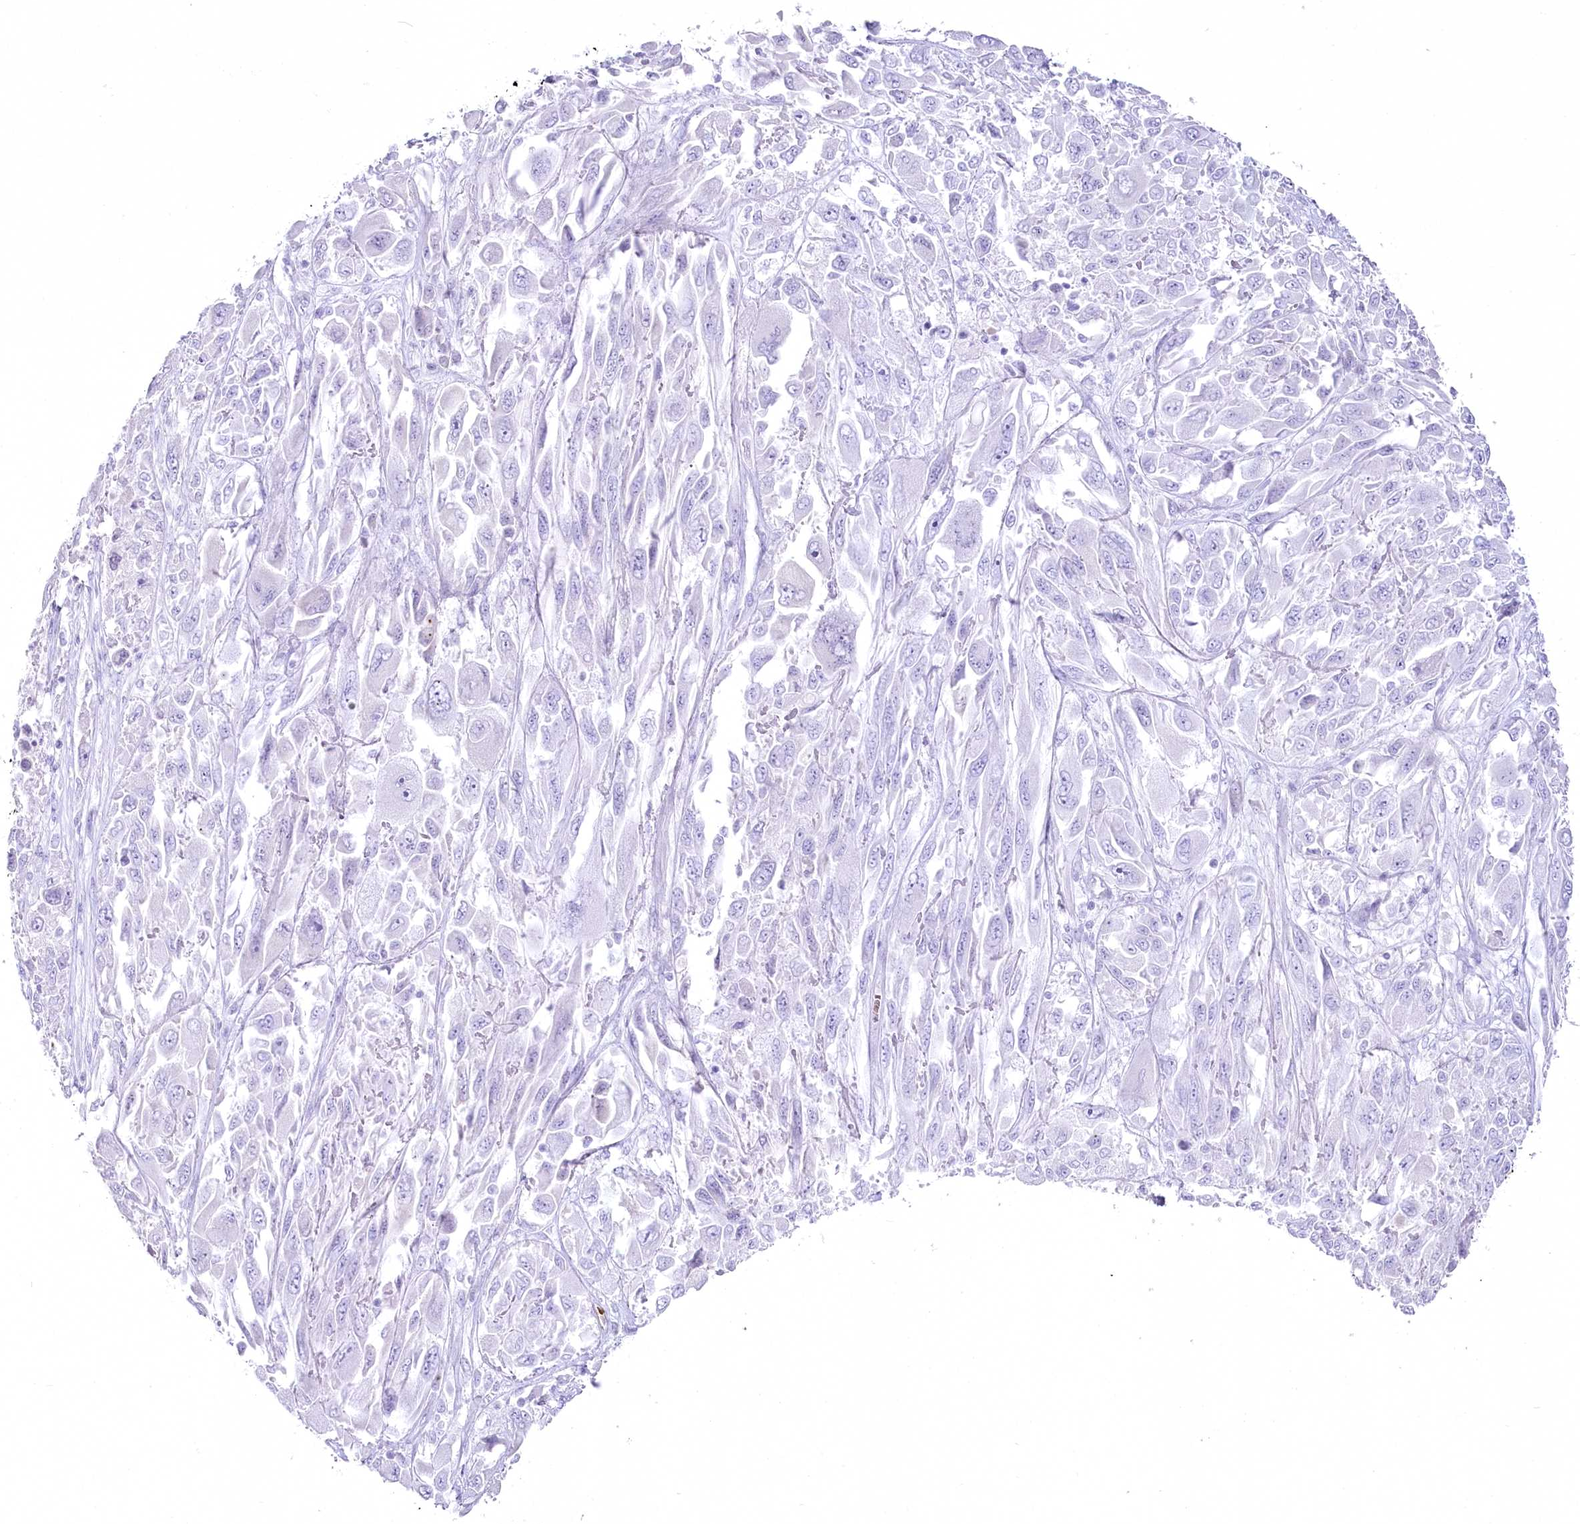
{"staining": {"intensity": "negative", "quantity": "none", "location": "none"}, "tissue": "melanoma", "cell_type": "Tumor cells", "image_type": "cancer", "snomed": [{"axis": "morphology", "description": "Malignant melanoma, NOS"}, {"axis": "topography", "description": "Skin"}], "caption": "High power microscopy image of an immunohistochemistry (IHC) image of melanoma, revealing no significant staining in tumor cells.", "gene": "IFIT5", "patient": {"sex": "female", "age": 91}}